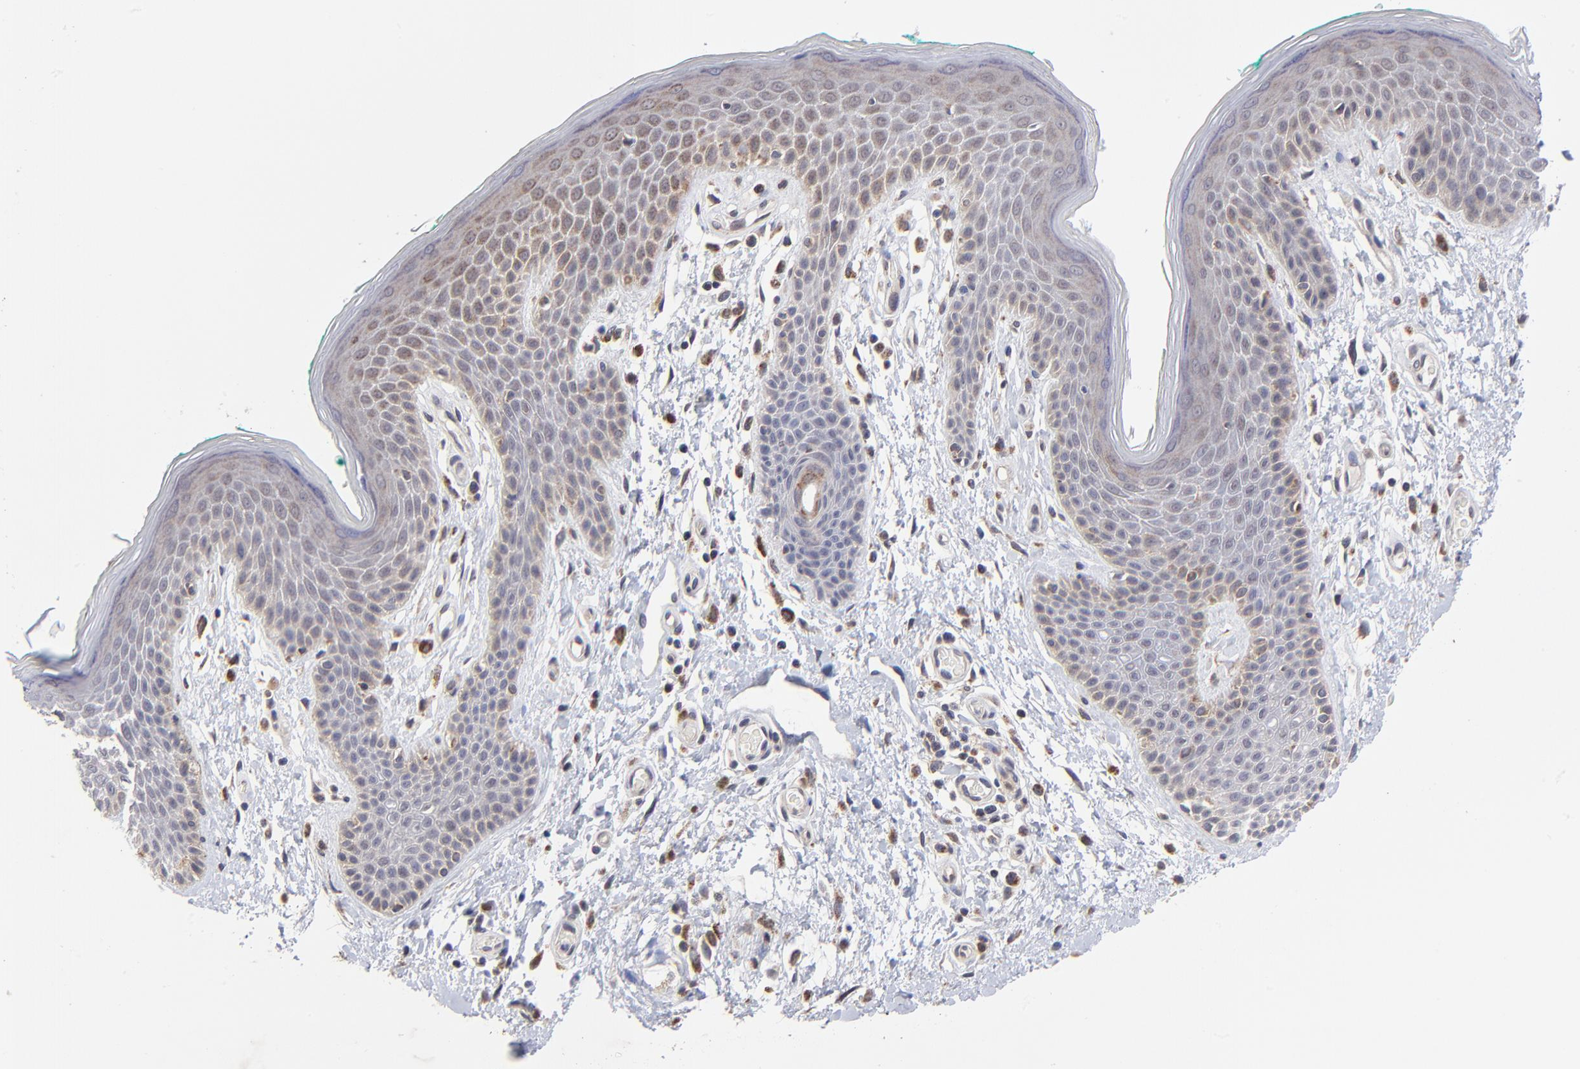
{"staining": {"intensity": "weak", "quantity": "<25%", "location": "cytoplasmic/membranous"}, "tissue": "skin", "cell_type": "Epidermal cells", "image_type": "normal", "snomed": [{"axis": "morphology", "description": "Normal tissue, NOS"}, {"axis": "topography", "description": "Anal"}], "caption": "This is a image of IHC staining of normal skin, which shows no staining in epidermal cells.", "gene": "FBXL12", "patient": {"sex": "male", "age": 74}}